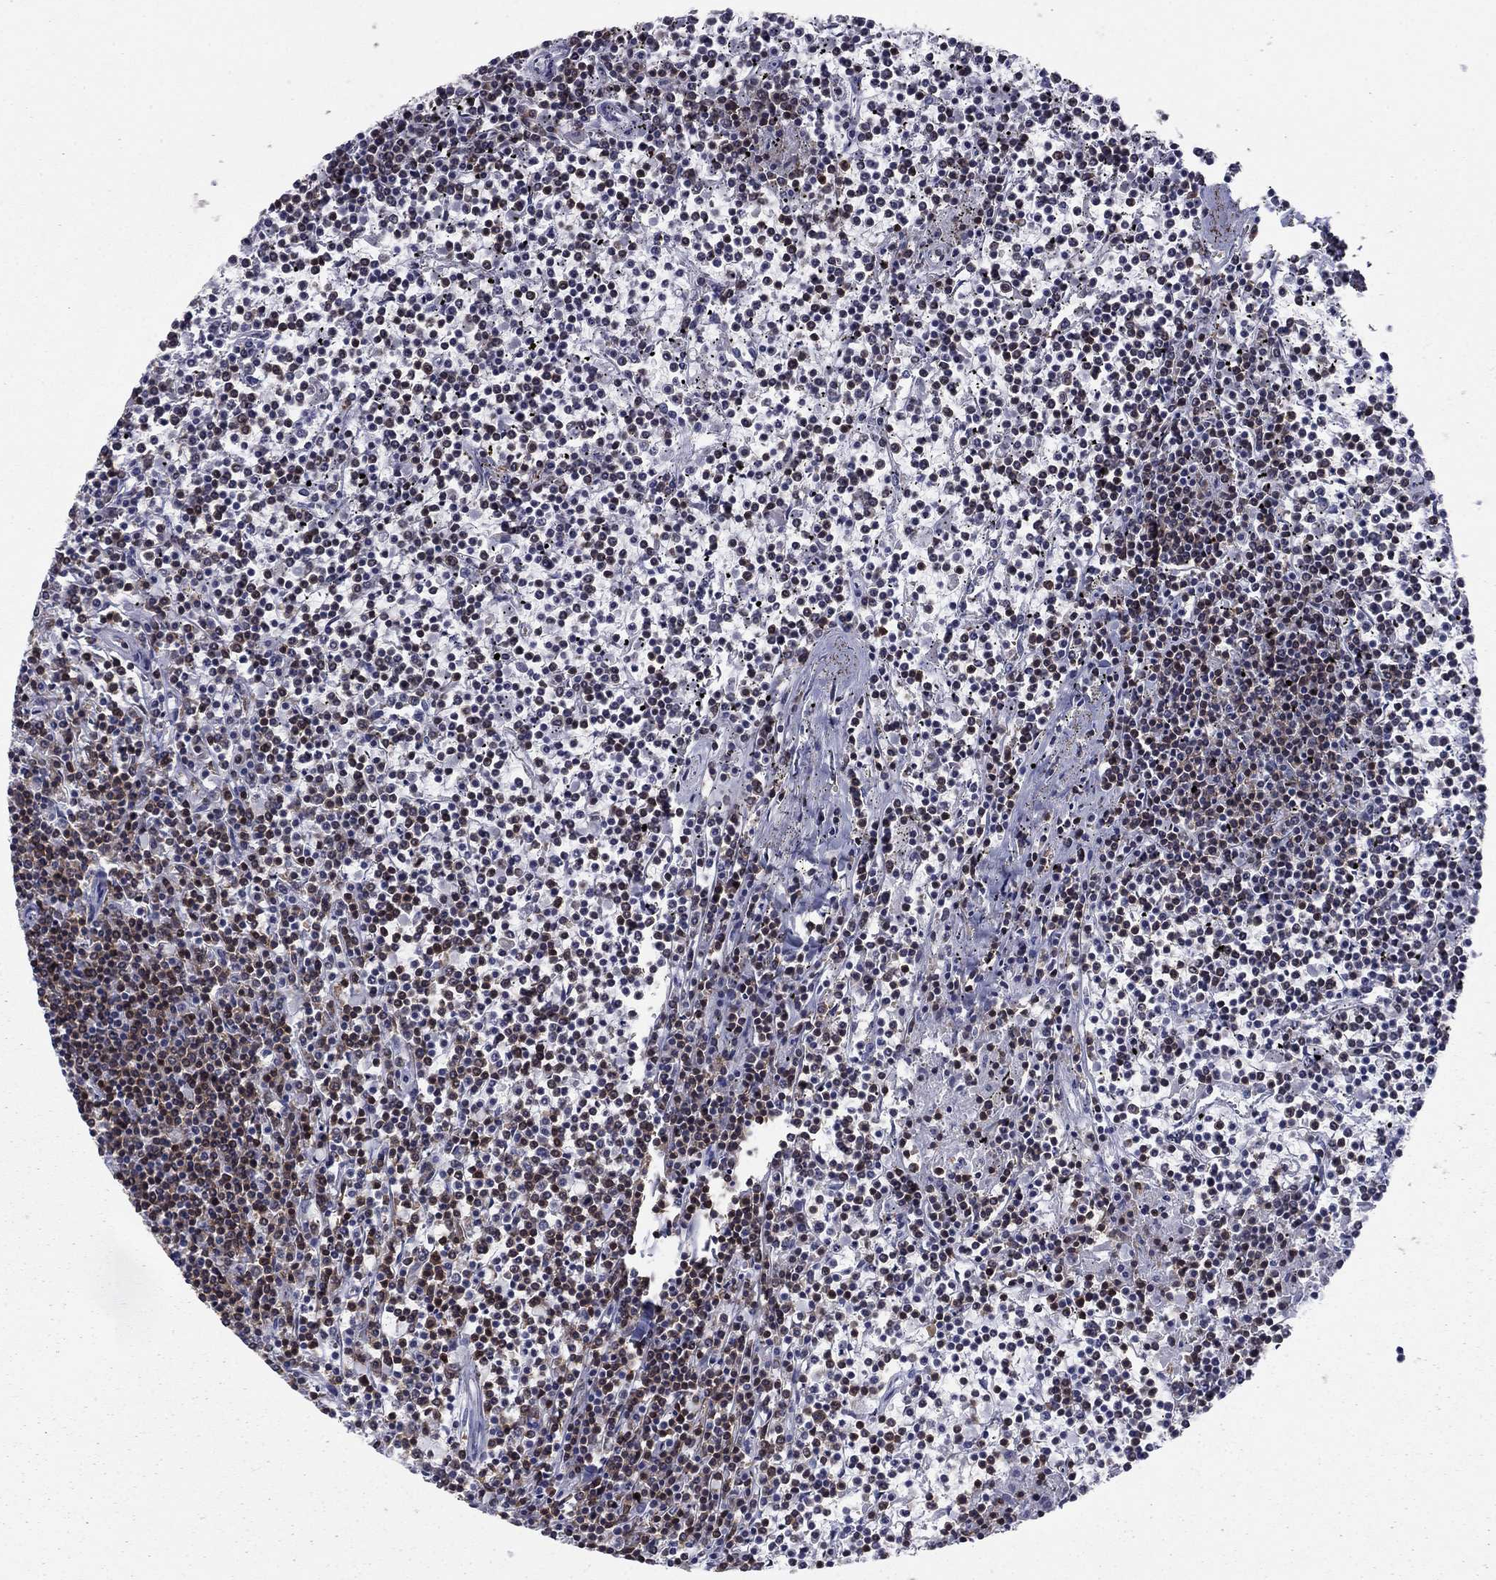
{"staining": {"intensity": "moderate", "quantity": "25%-75%", "location": "cytoplasmic/membranous"}, "tissue": "lymphoma", "cell_type": "Tumor cells", "image_type": "cancer", "snomed": [{"axis": "morphology", "description": "Malignant lymphoma, non-Hodgkin's type, Low grade"}, {"axis": "topography", "description": "Spleen"}], "caption": "DAB (3,3'-diaminobenzidine) immunohistochemical staining of human low-grade malignant lymphoma, non-Hodgkin's type demonstrates moderate cytoplasmic/membranous protein expression in approximately 25%-75% of tumor cells. Using DAB (3,3'-diaminobenzidine) (brown) and hematoxylin (blue) stains, captured at high magnification using brightfield microscopy.", "gene": "ARHGAP27", "patient": {"sex": "female", "age": 19}}